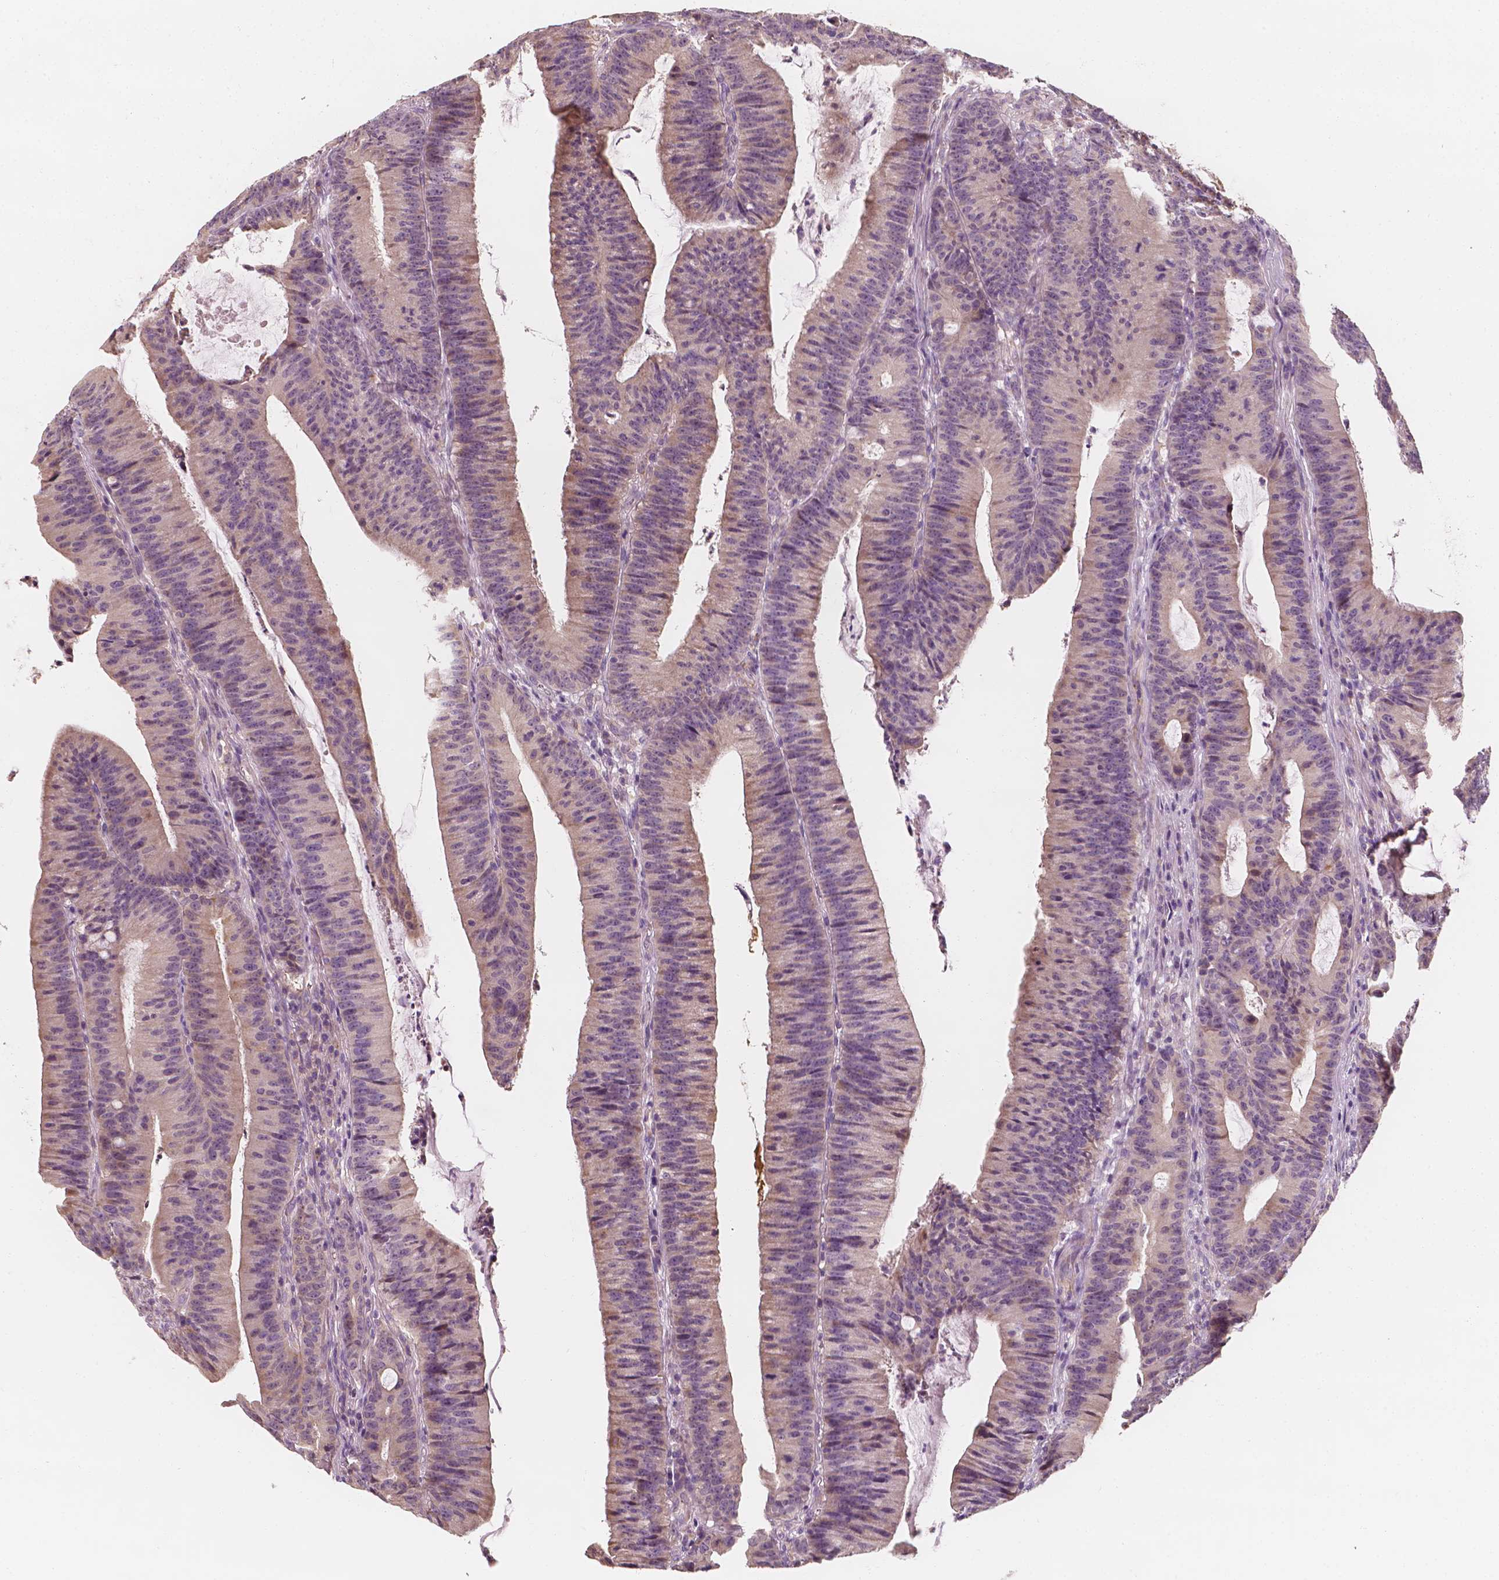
{"staining": {"intensity": "weak", "quantity": "<25%", "location": "cytoplasmic/membranous"}, "tissue": "colorectal cancer", "cell_type": "Tumor cells", "image_type": "cancer", "snomed": [{"axis": "morphology", "description": "Adenocarcinoma, NOS"}, {"axis": "topography", "description": "Colon"}], "caption": "This is an immunohistochemistry (IHC) image of colorectal cancer. There is no positivity in tumor cells.", "gene": "SHPK", "patient": {"sex": "female", "age": 78}}